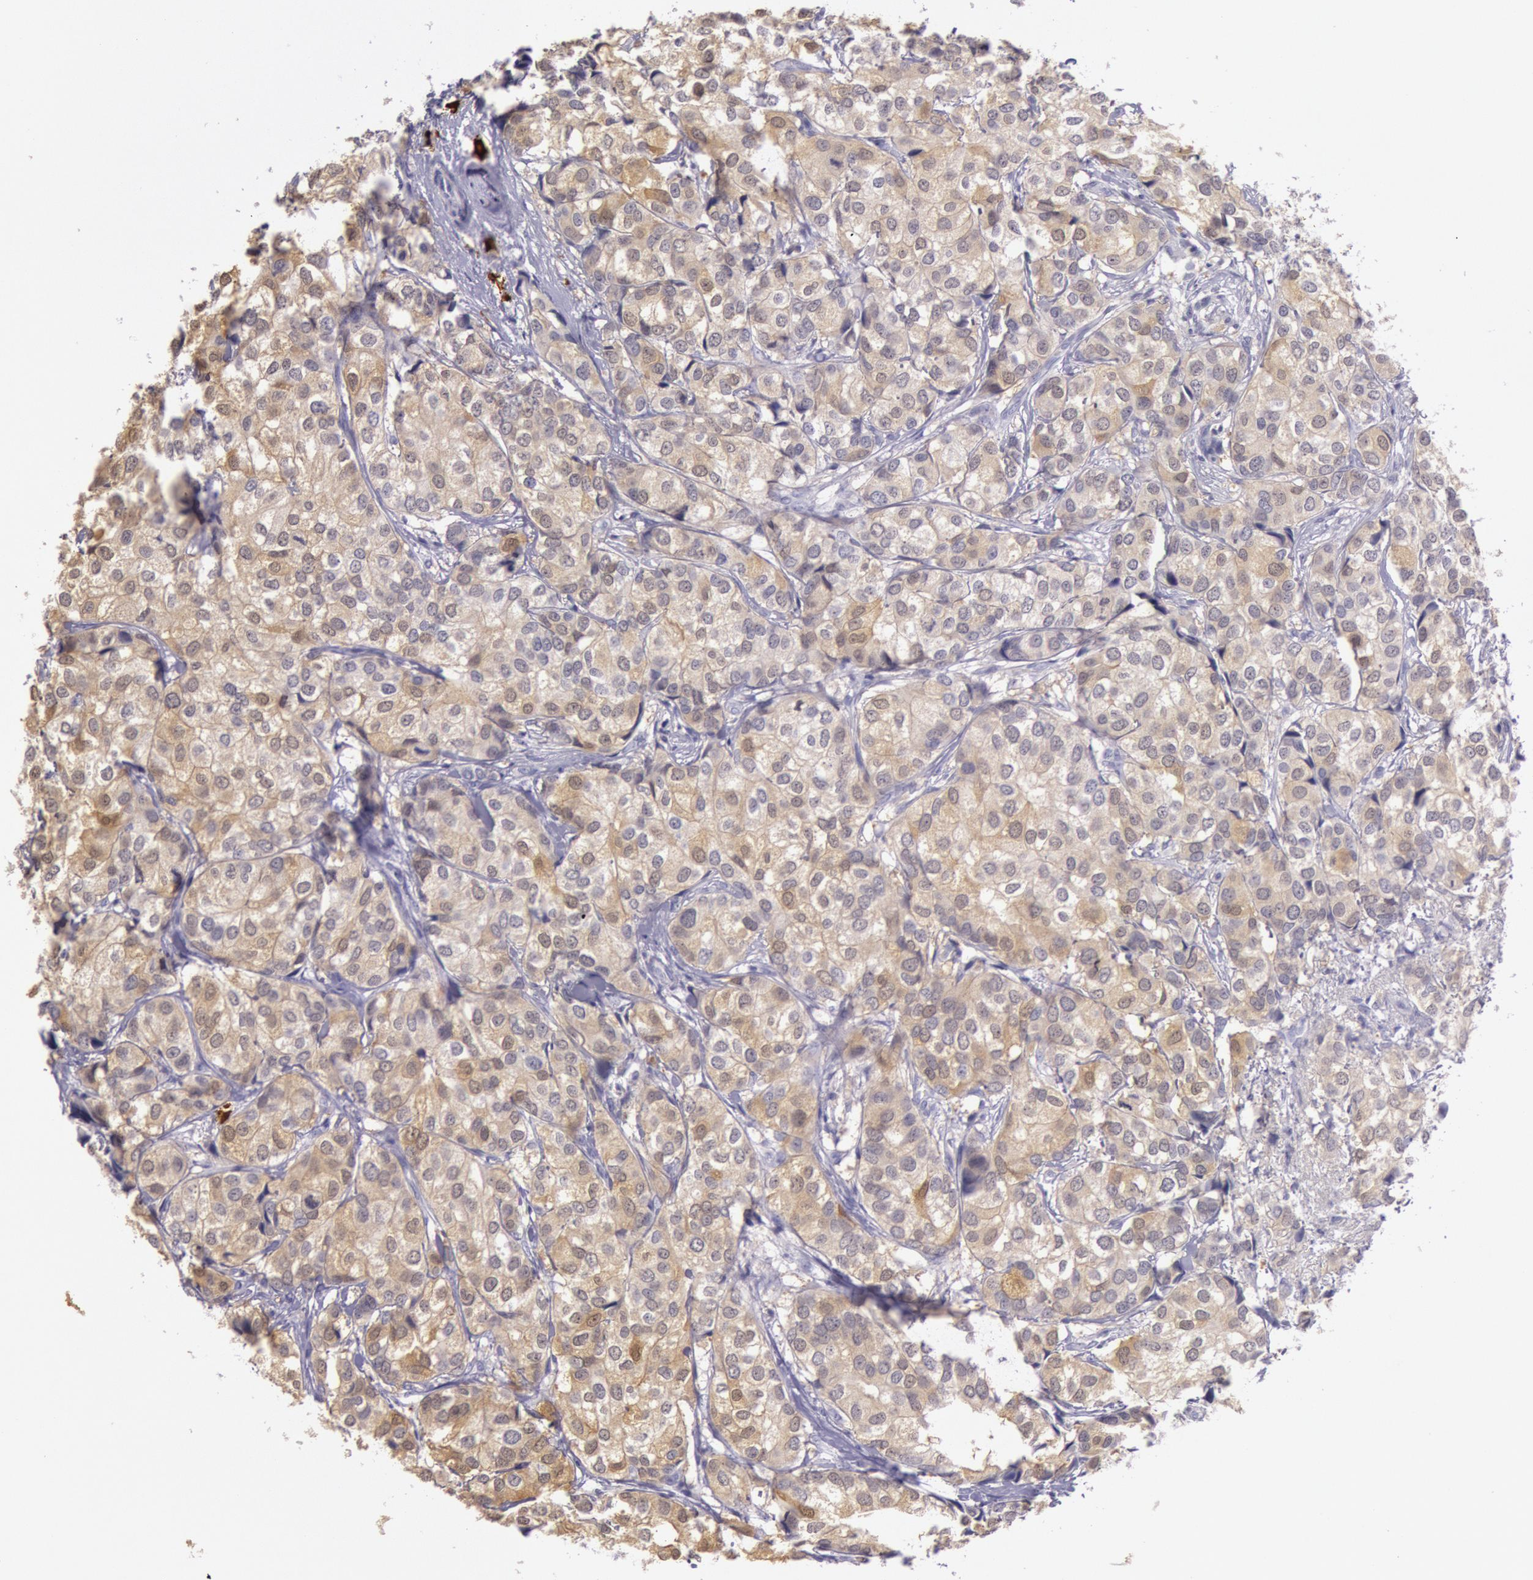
{"staining": {"intensity": "weak", "quantity": "25%-75%", "location": "cytoplasmic/membranous"}, "tissue": "breast cancer", "cell_type": "Tumor cells", "image_type": "cancer", "snomed": [{"axis": "morphology", "description": "Duct carcinoma"}, {"axis": "topography", "description": "Breast"}], "caption": "The immunohistochemical stain highlights weak cytoplasmic/membranous staining in tumor cells of breast intraductal carcinoma tissue.", "gene": "CKB", "patient": {"sex": "female", "age": 68}}